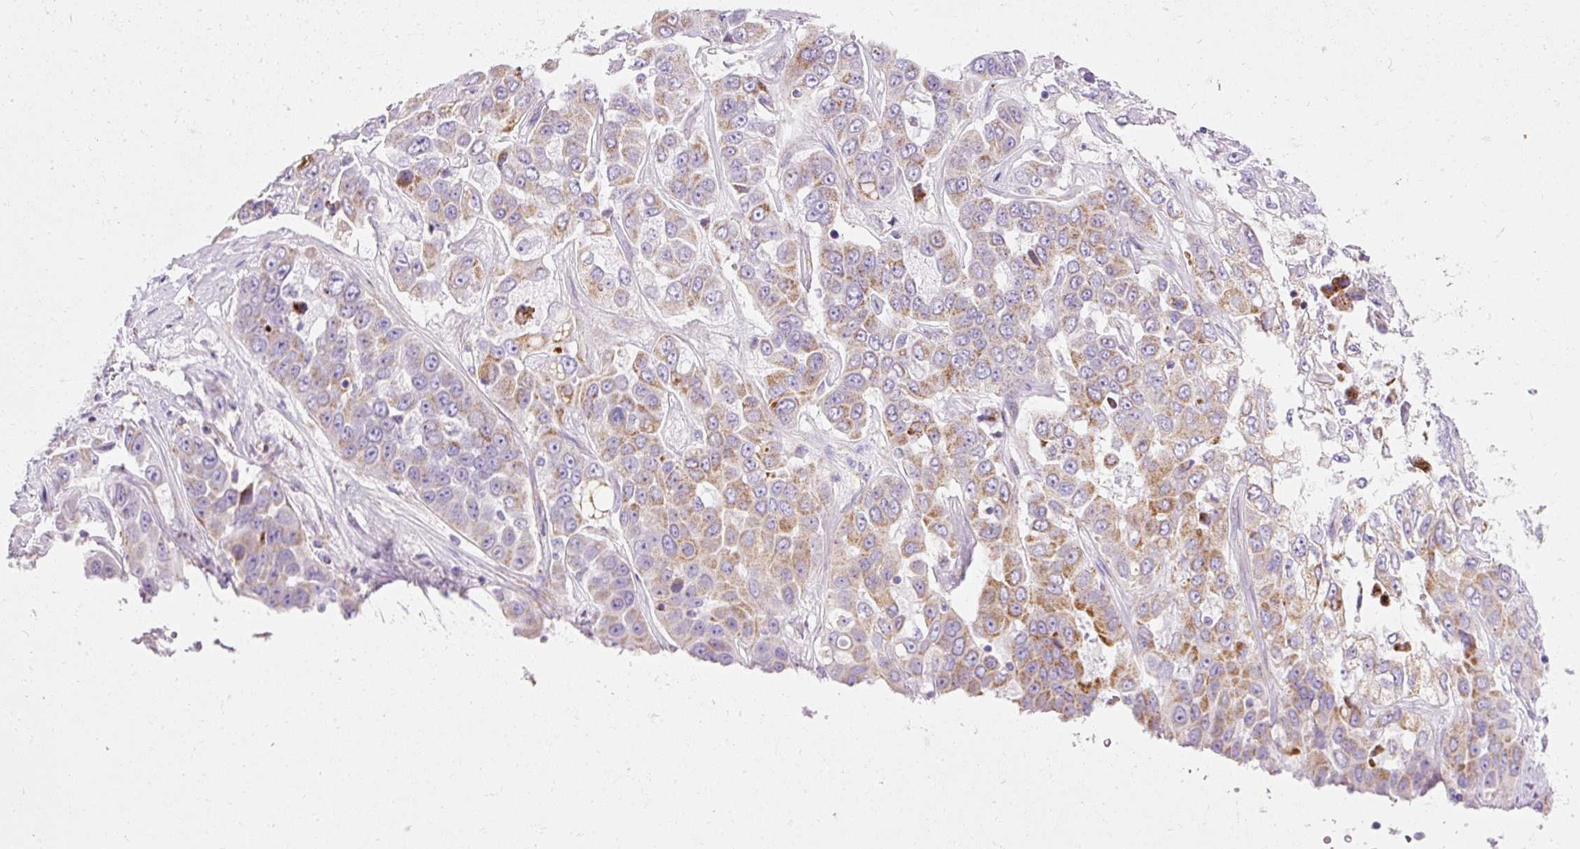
{"staining": {"intensity": "moderate", "quantity": ">75%", "location": "cytoplasmic/membranous"}, "tissue": "liver cancer", "cell_type": "Tumor cells", "image_type": "cancer", "snomed": [{"axis": "morphology", "description": "Cholangiocarcinoma"}, {"axis": "topography", "description": "Liver"}], "caption": "Liver cholangiocarcinoma stained with DAB (3,3'-diaminobenzidine) immunohistochemistry shows medium levels of moderate cytoplasmic/membranous expression in approximately >75% of tumor cells.", "gene": "PLPP2", "patient": {"sex": "female", "age": 52}}